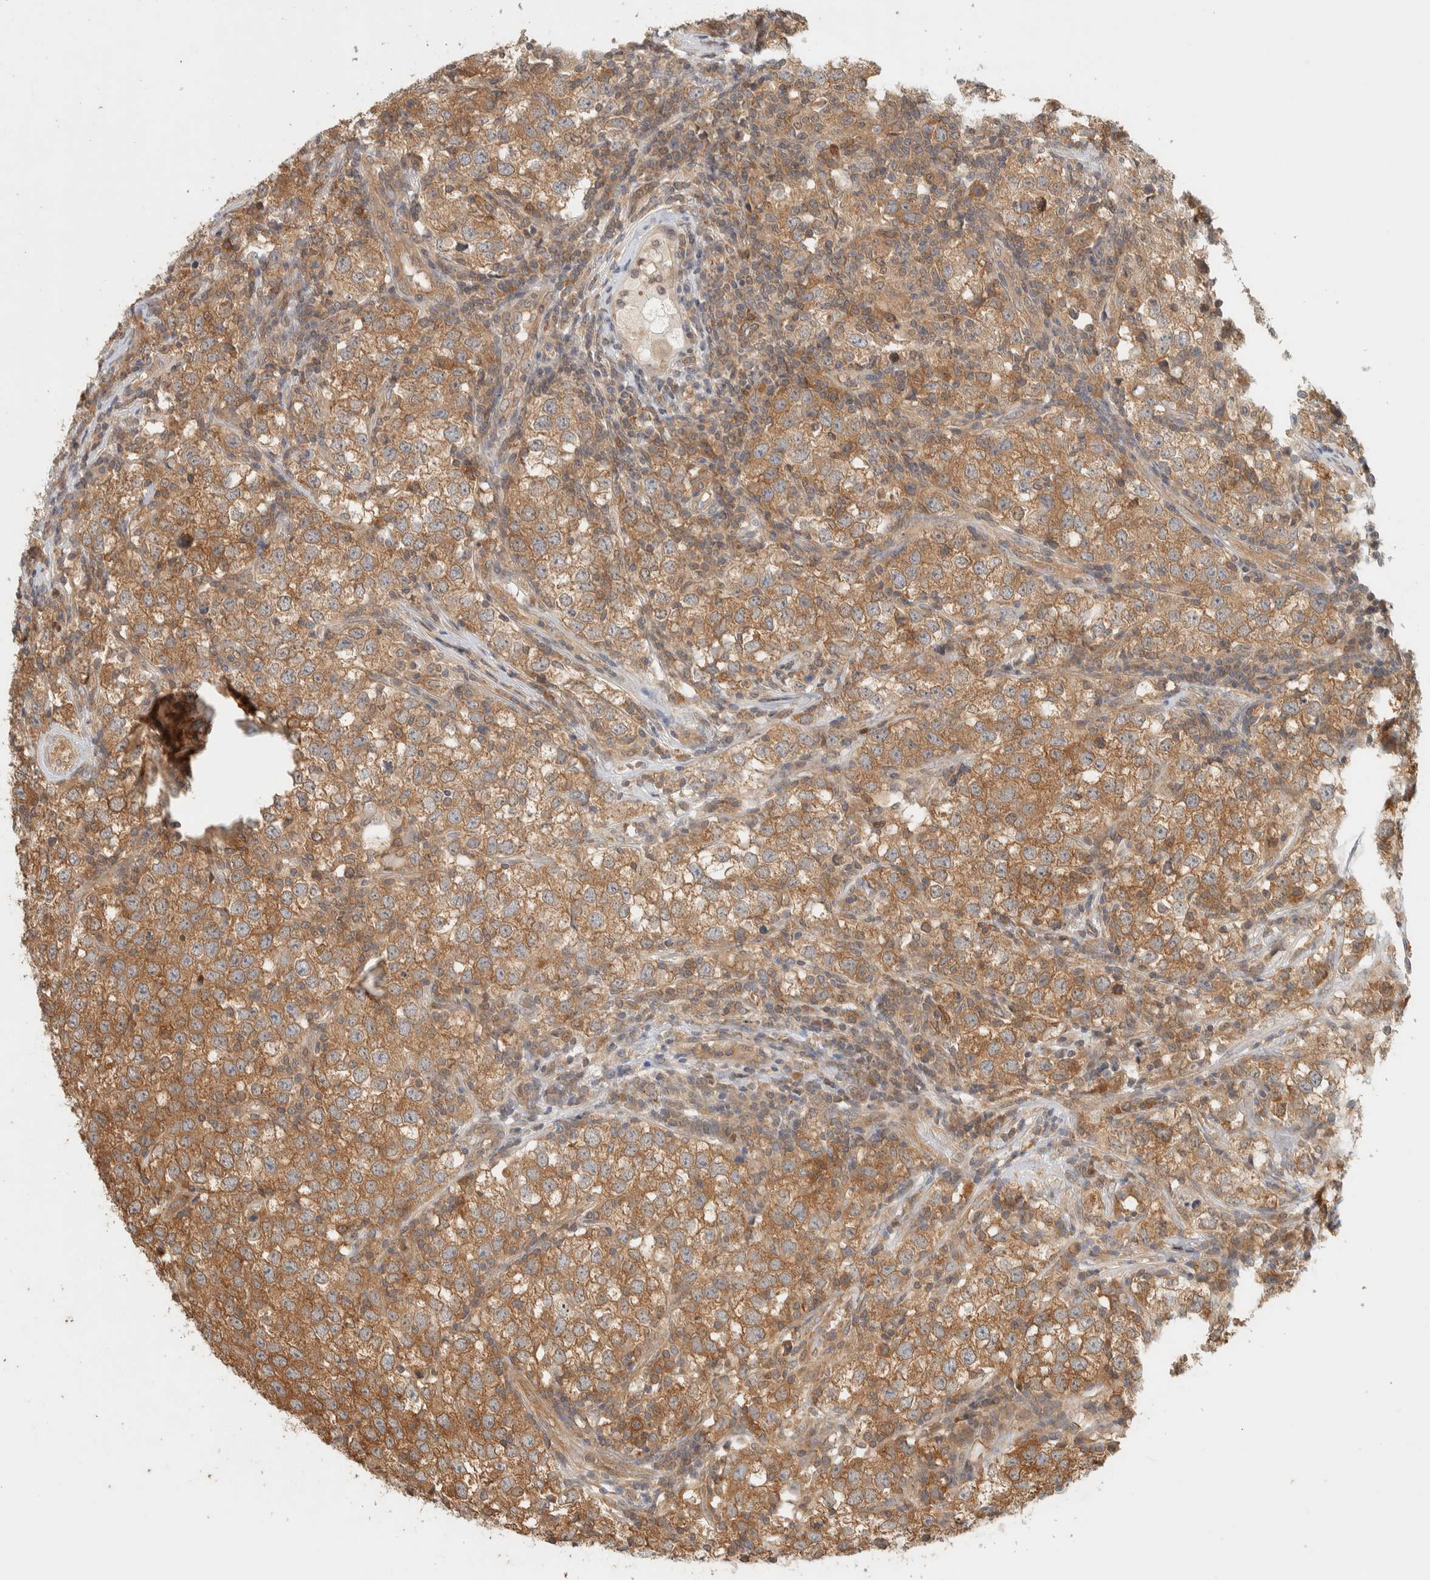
{"staining": {"intensity": "moderate", "quantity": ">75%", "location": "cytoplasmic/membranous"}, "tissue": "testis cancer", "cell_type": "Tumor cells", "image_type": "cancer", "snomed": [{"axis": "morphology", "description": "Seminoma, NOS"}, {"axis": "morphology", "description": "Carcinoma, Embryonal, NOS"}, {"axis": "topography", "description": "Testis"}], "caption": "The photomicrograph displays immunohistochemical staining of testis seminoma. There is moderate cytoplasmic/membranous staining is appreciated in approximately >75% of tumor cells.", "gene": "ADSS2", "patient": {"sex": "male", "age": 28}}